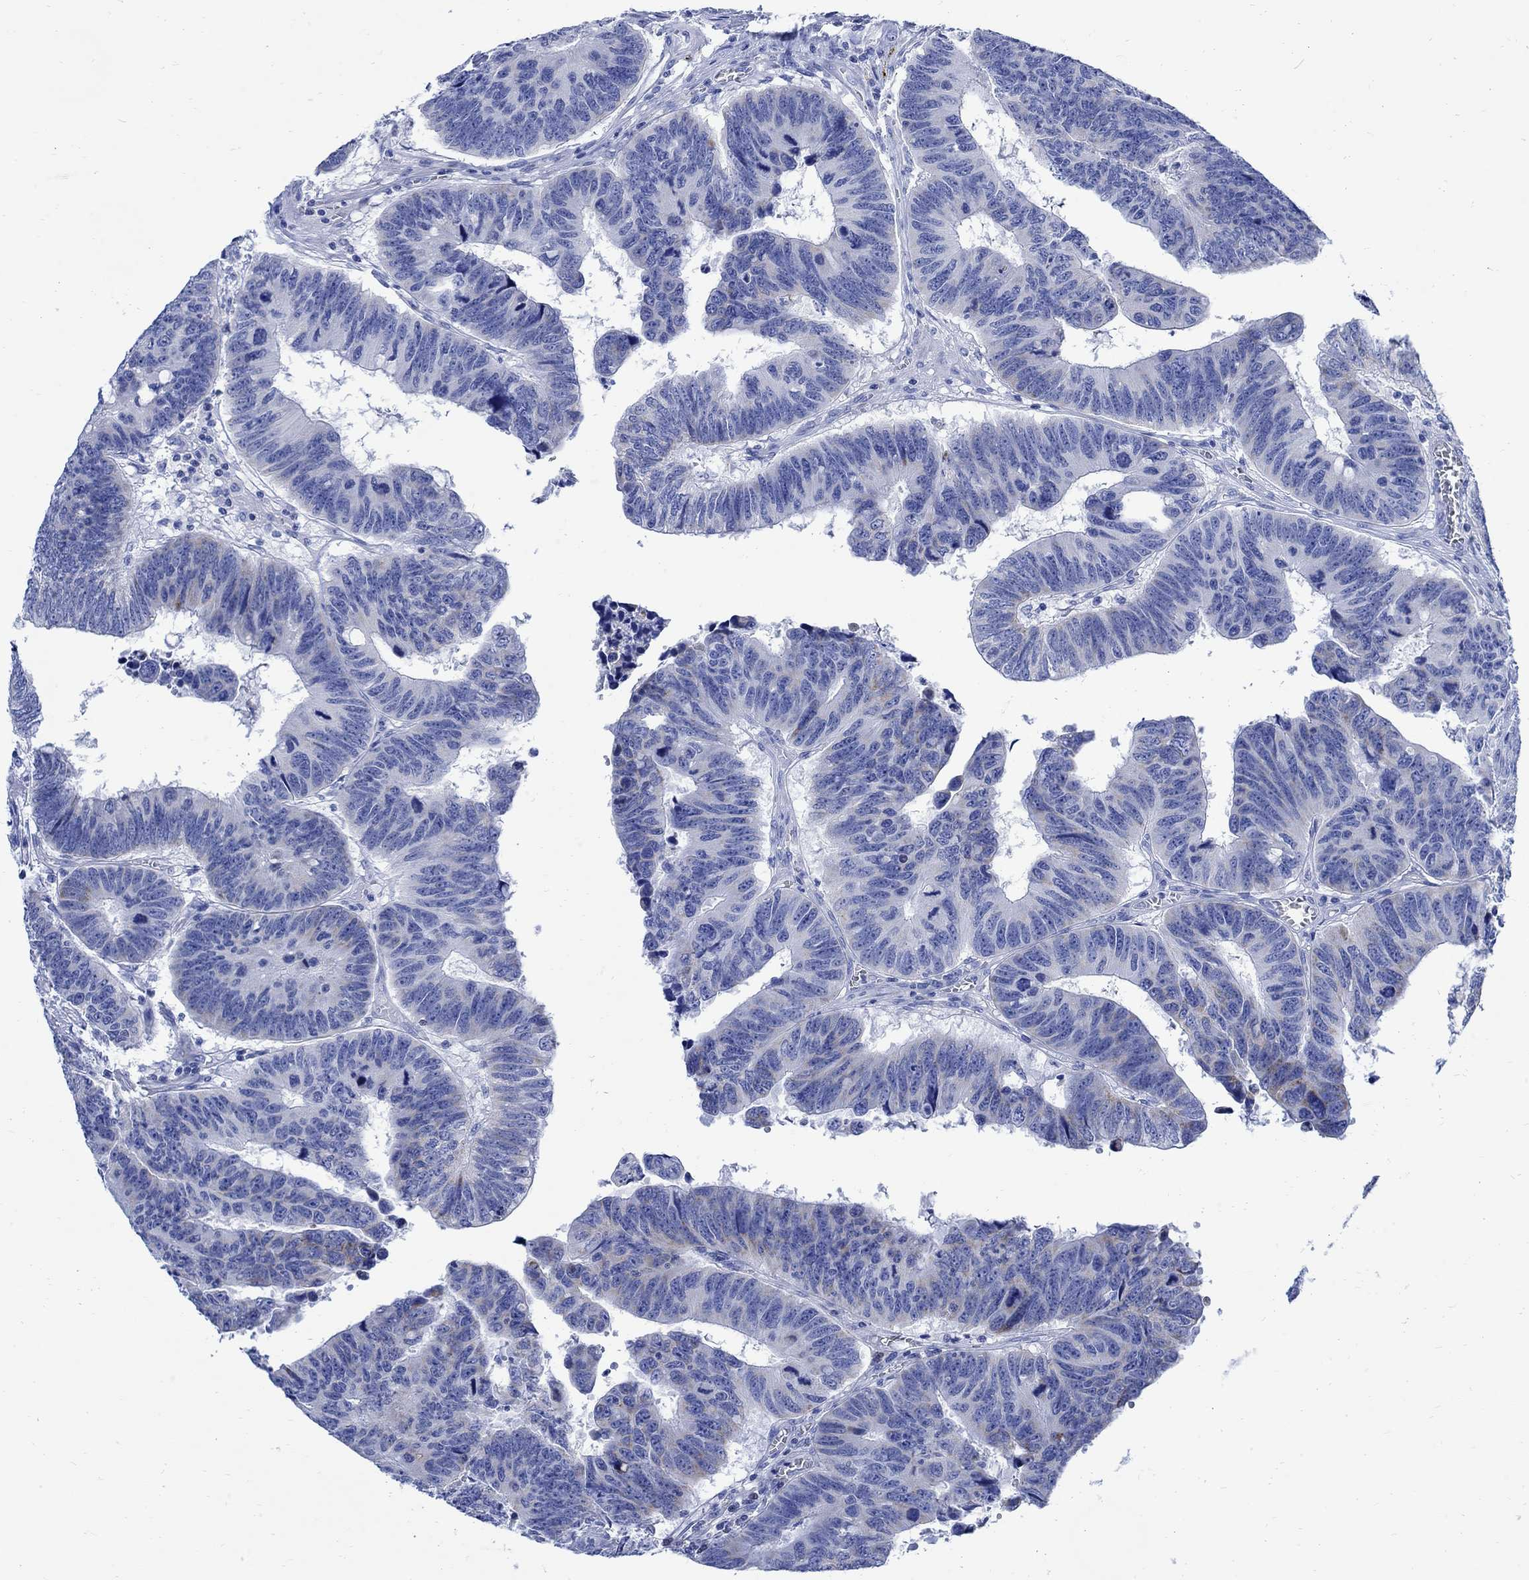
{"staining": {"intensity": "weak", "quantity": "<25%", "location": "cytoplasmic/membranous"}, "tissue": "colorectal cancer", "cell_type": "Tumor cells", "image_type": "cancer", "snomed": [{"axis": "morphology", "description": "Adenocarcinoma, NOS"}, {"axis": "topography", "description": "Appendix"}, {"axis": "topography", "description": "Colon"}, {"axis": "topography", "description": "Cecum"}, {"axis": "topography", "description": "Colon asc"}], "caption": "An immunohistochemistry image of colorectal adenocarcinoma is shown. There is no staining in tumor cells of colorectal adenocarcinoma. Nuclei are stained in blue.", "gene": "CPLX2", "patient": {"sex": "female", "age": 85}}